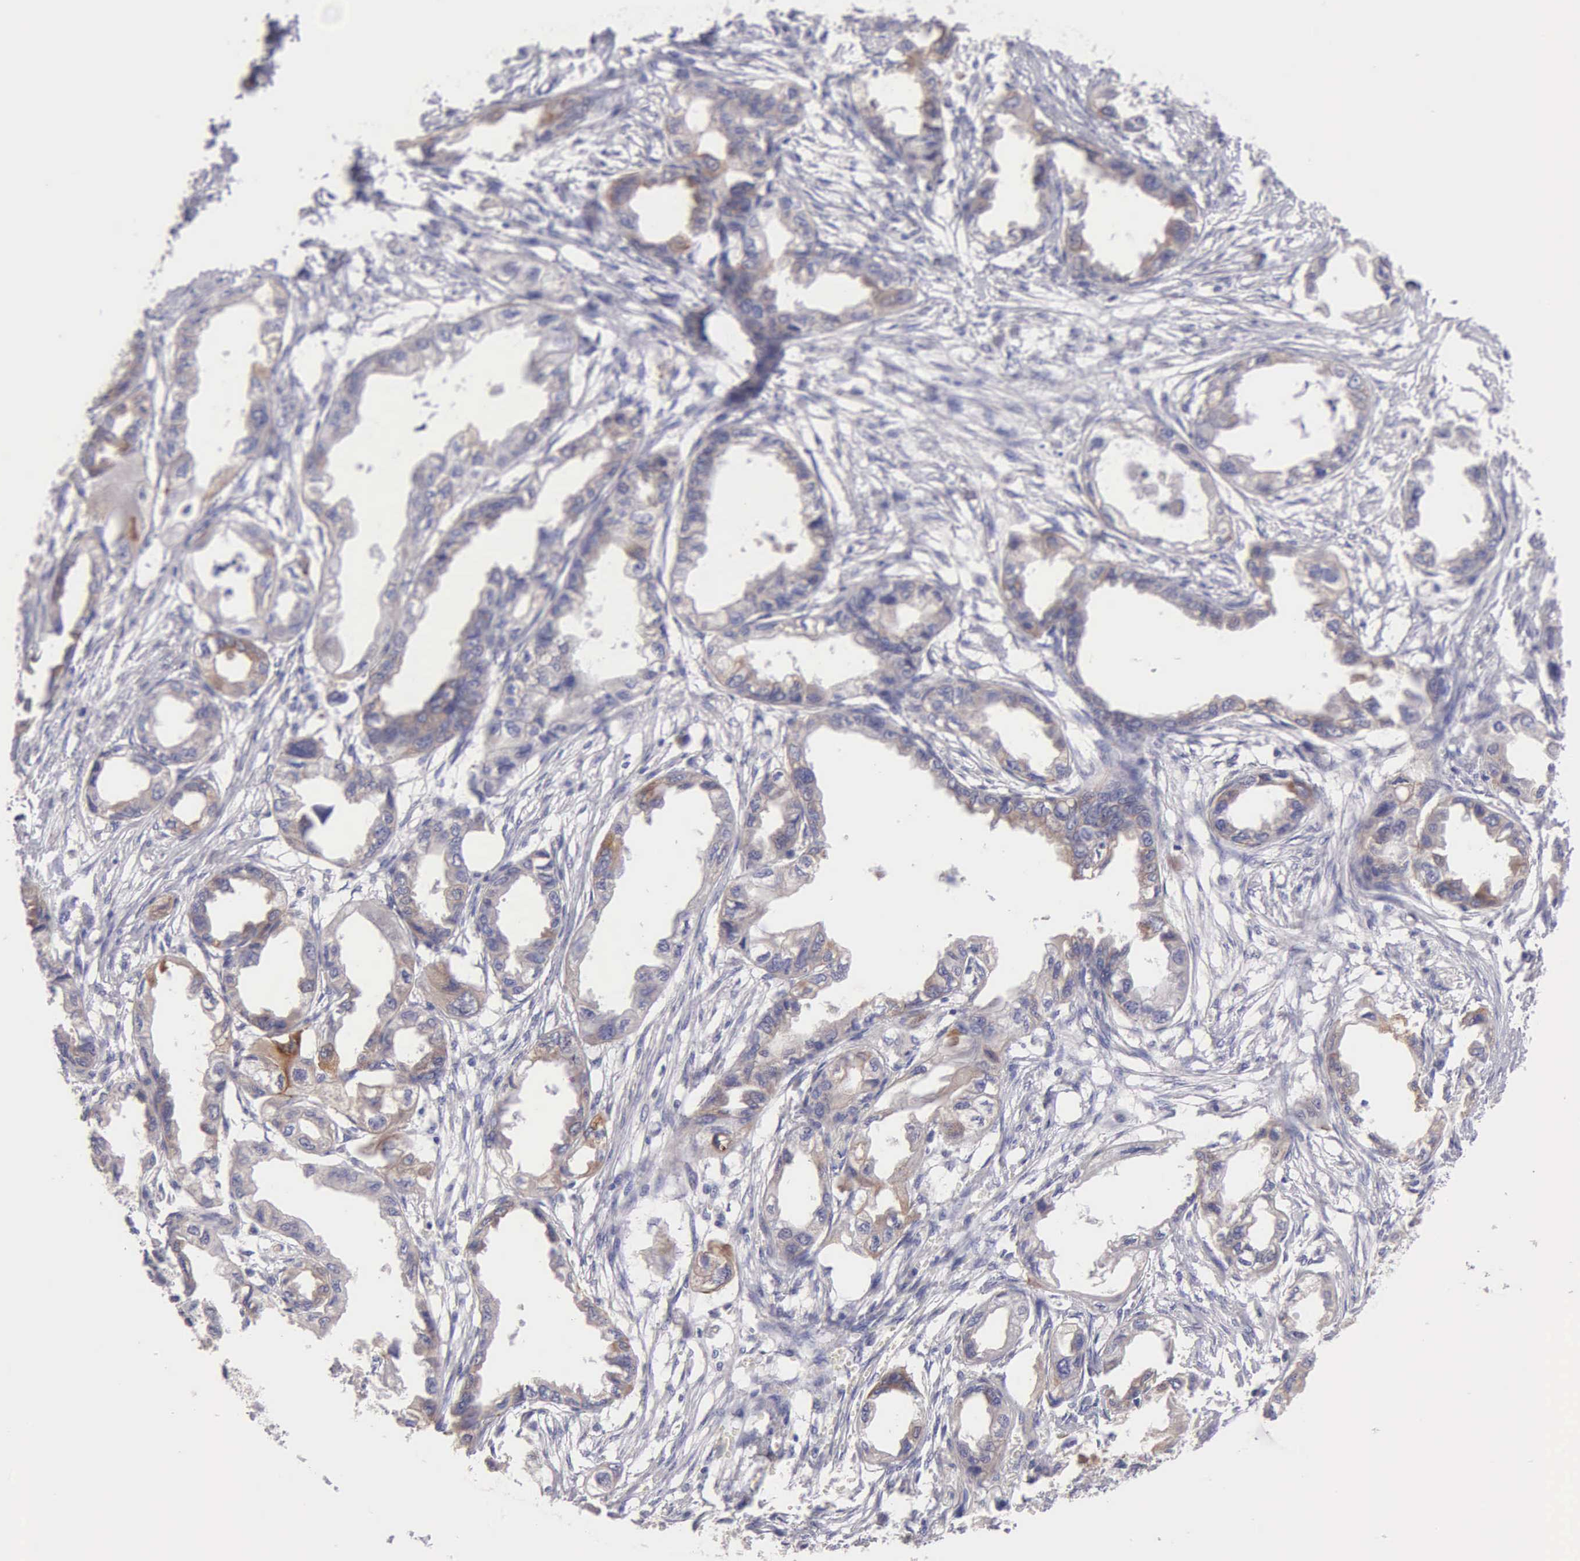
{"staining": {"intensity": "weak", "quantity": ">75%", "location": "cytoplasmic/membranous"}, "tissue": "endometrial cancer", "cell_type": "Tumor cells", "image_type": "cancer", "snomed": [{"axis": "morphology", "description": "Adenocarcinoma, NOS"}, {"axis": "topography", "description": "Endometrium"}], "caption": "A photomicrograph of human adenocarcinoma (endometrial) stained for a protein shows weak cytoplasmic/membranous brown staining in tumor cells.", "gene": "APP", "patient": {"sex": "female", "age": 67}}